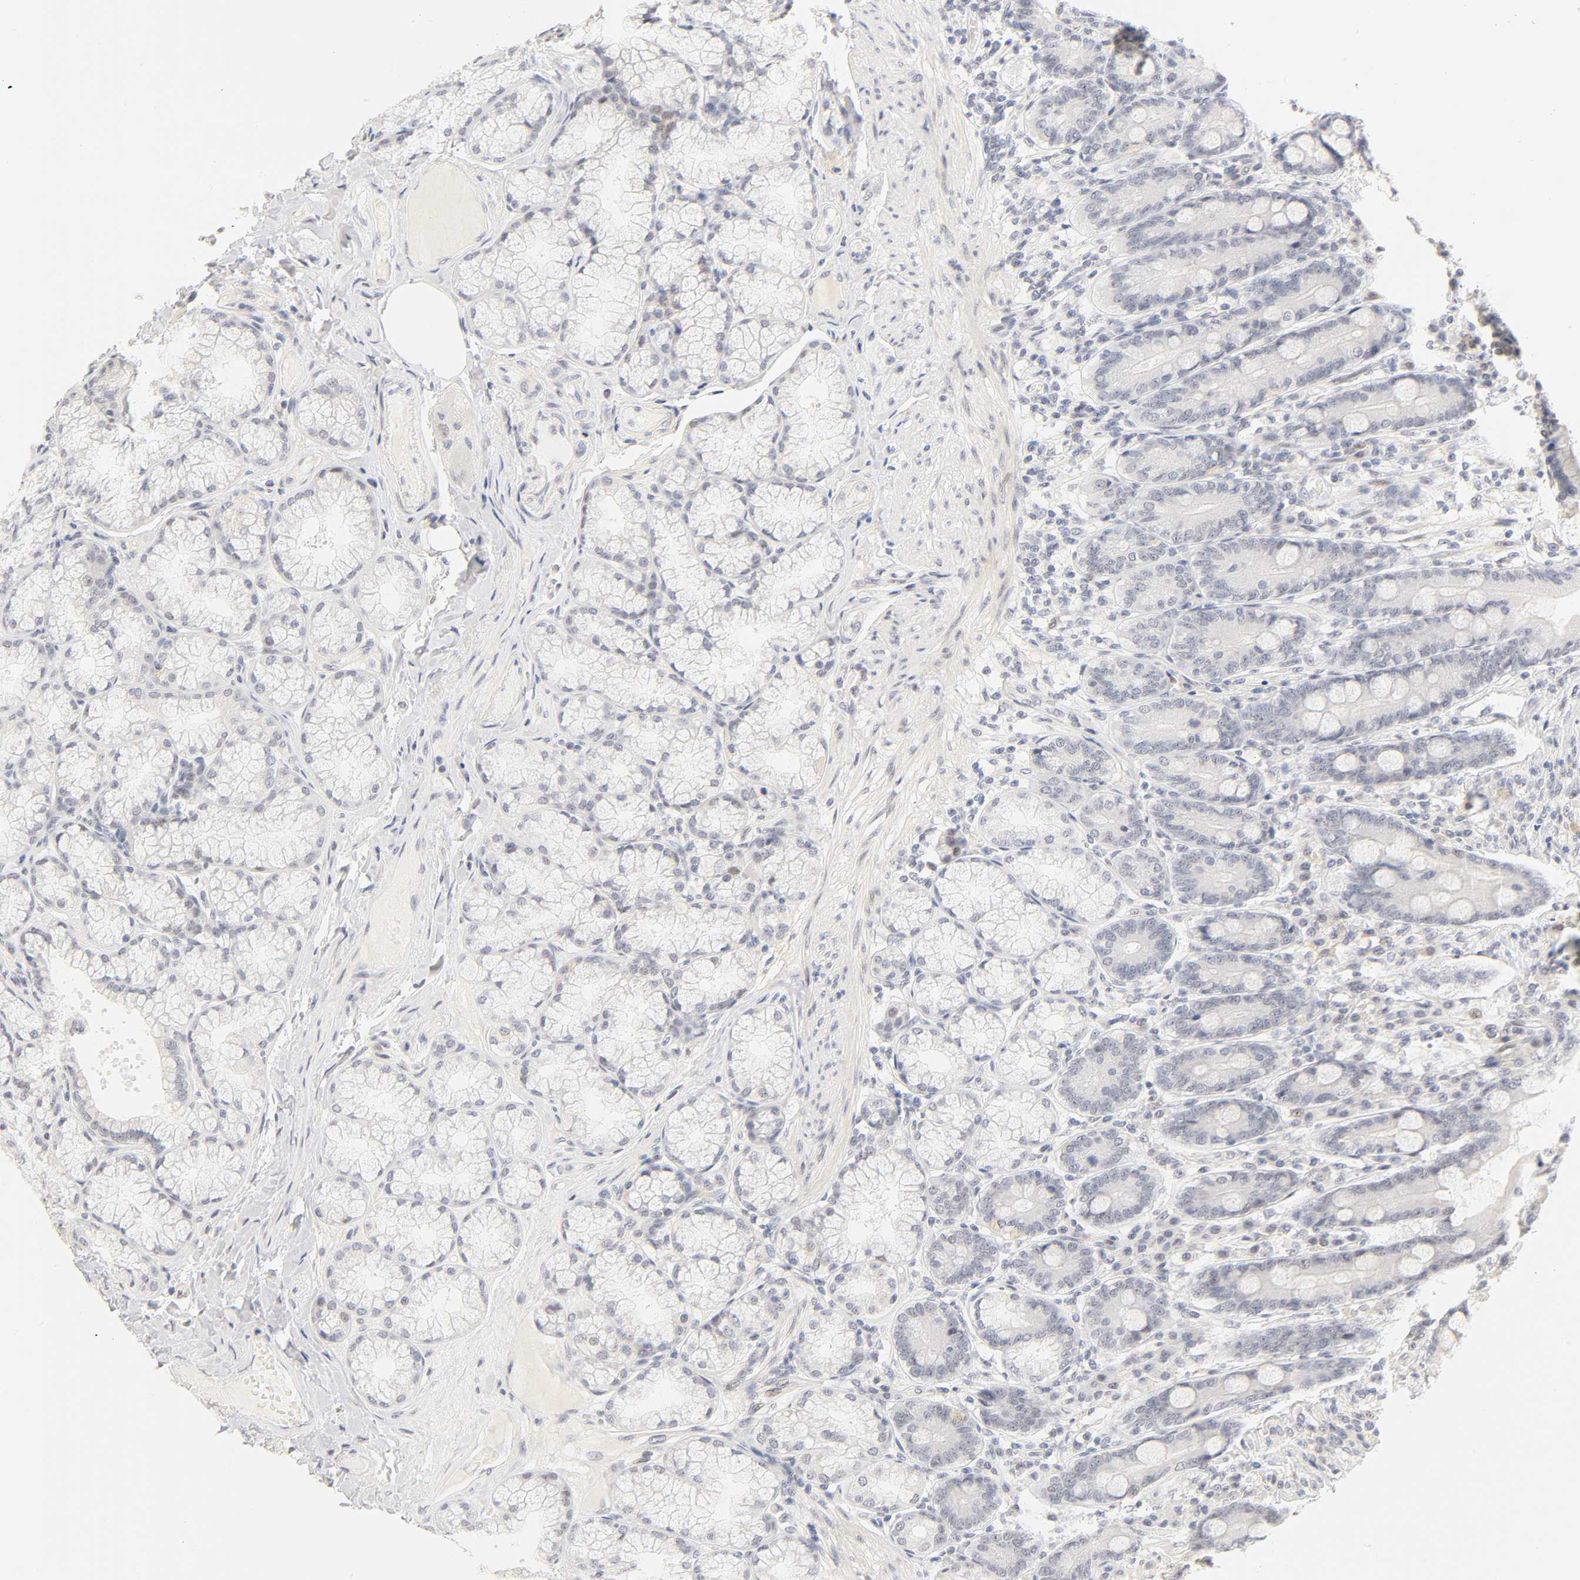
{"staining": {"intensity": "moderate", "quantity": "<25%", "location": "nuclear"}, "tissue": "duodenum", "cell_type": "Glandular cells", "image_type": "normal", "snomed": [{"axis": "morphology", "description": "Normal tissue, NOS"}, {"axis": "topography", "description": "Duodenum"}], "caption": "Duodenum stained with IHC demonstrates moderate nuclear positivity in approximately <25% of glandular cells.", "gene": "MNAT1", "patient": {"sex": "female", "age": 64}}